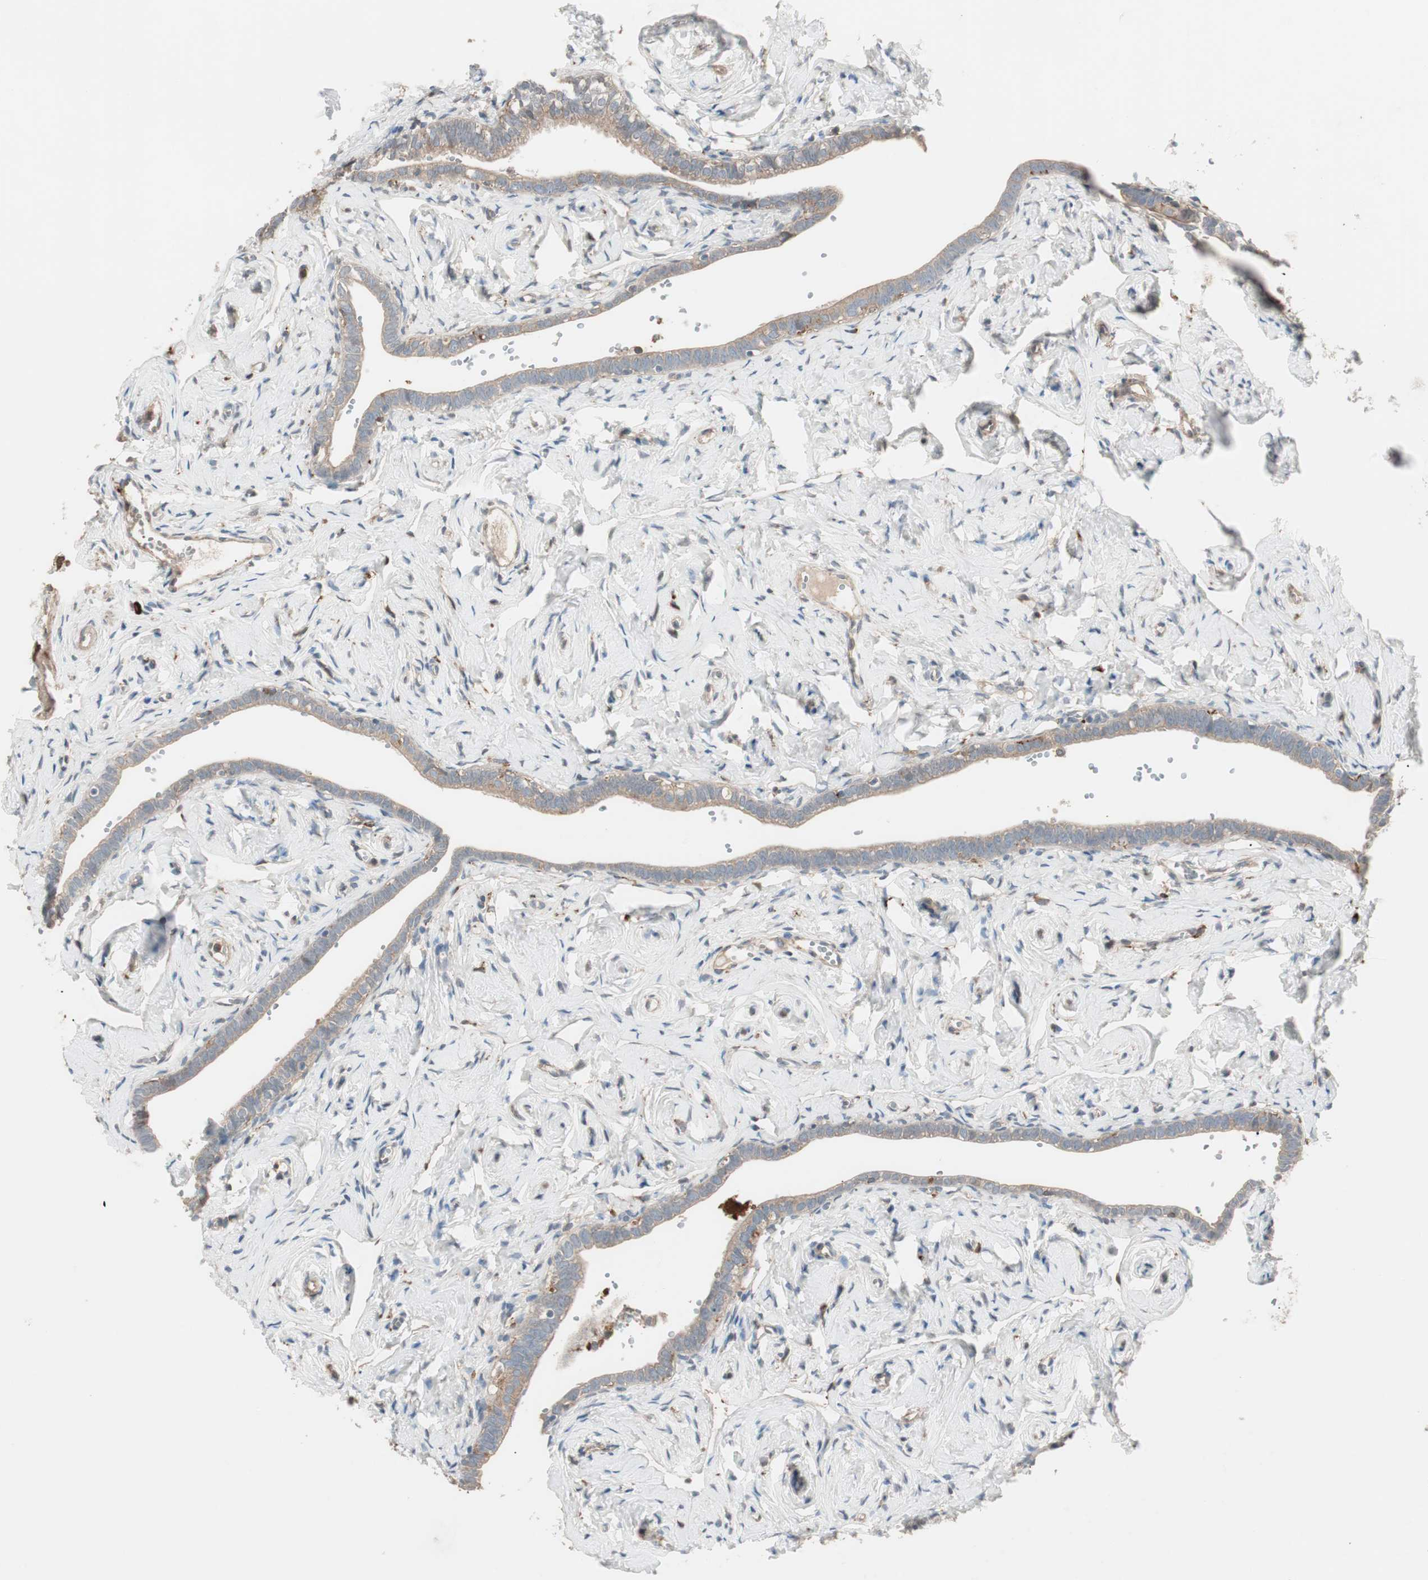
{"staining": {"intensity": "moderate", "quantity": ">75%", "location": "cytoplasmic/membranous"}, "tissue": "fallopian tube", "cell_type": "Glandular cells", "image_type": "normal", "snomed": [{"axis": "morphology", "description": "Normal tissue, NOS"}, {"axis": "topography", "description": "Fallopian tube"}], "caption": "The immunohistochemical stain labels moderate cytoplasmic/membranous expression in glandular cells of benign fallopian tube. The staining was performed using DAB (3,3'-diaminobenzidine) to visualize the protein expression in brown, while the nuclei were stained in blue with hematoxylin (Magnification: 20x).", "gene": "STAB1", "patient": {"sex": "female", "age": 71}}